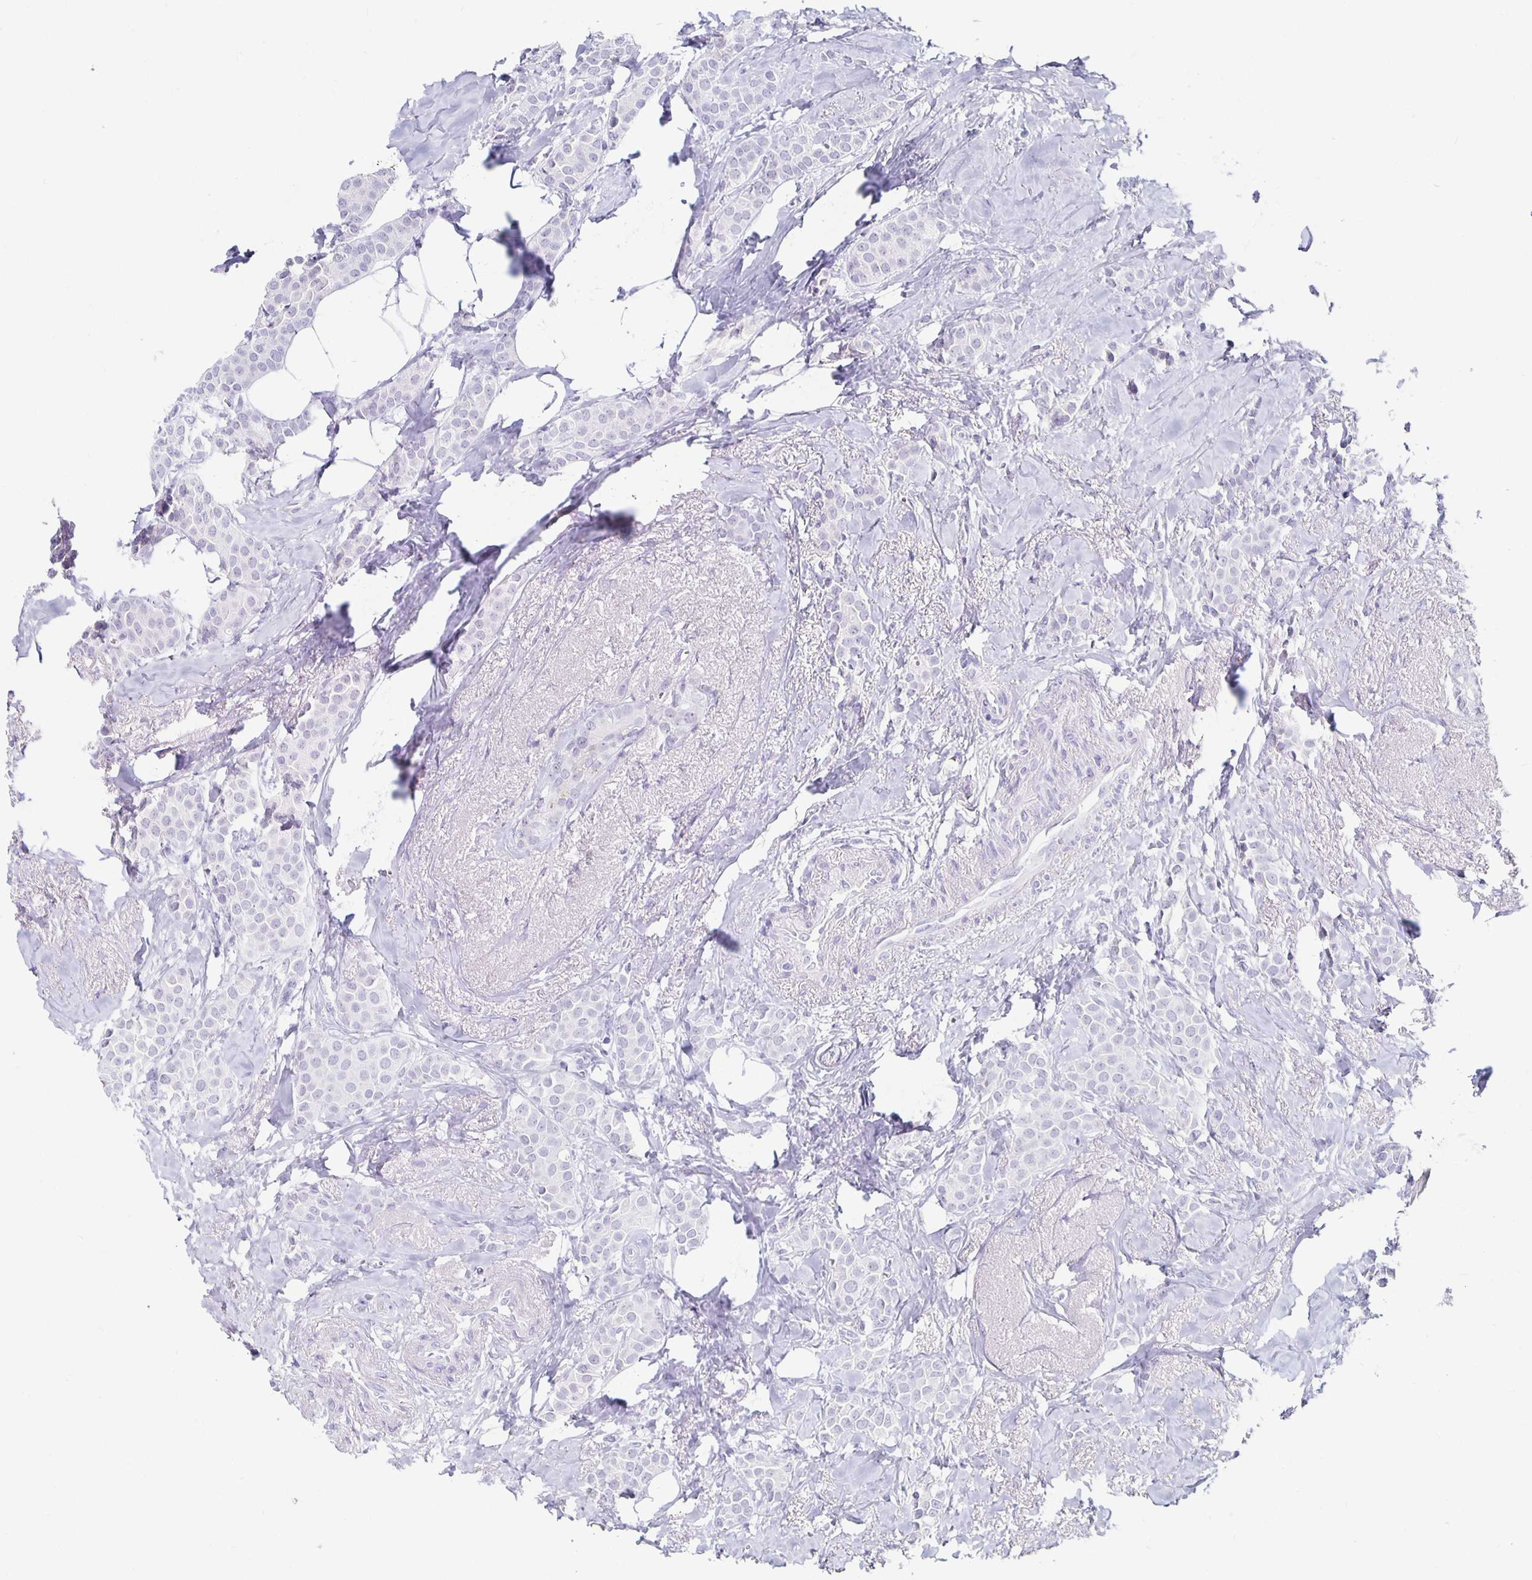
{"staining": {"intensity": "negative", "quantity": "none", "location": "none"}, "tissue": "breast cancer", "cell_type": "Tumor cells", "image_type": "cancer", "snomed": [{"axis": "morphology", "description": "Duct carcinoma"}, {"axis": "topography", "description": "Breast"}], "caption": "Tumor cells show no significant expression in invasive ductal carcinoma (breast).", "gene": "KCNQ2", "patient": {"sex": "female", "age": 79}}